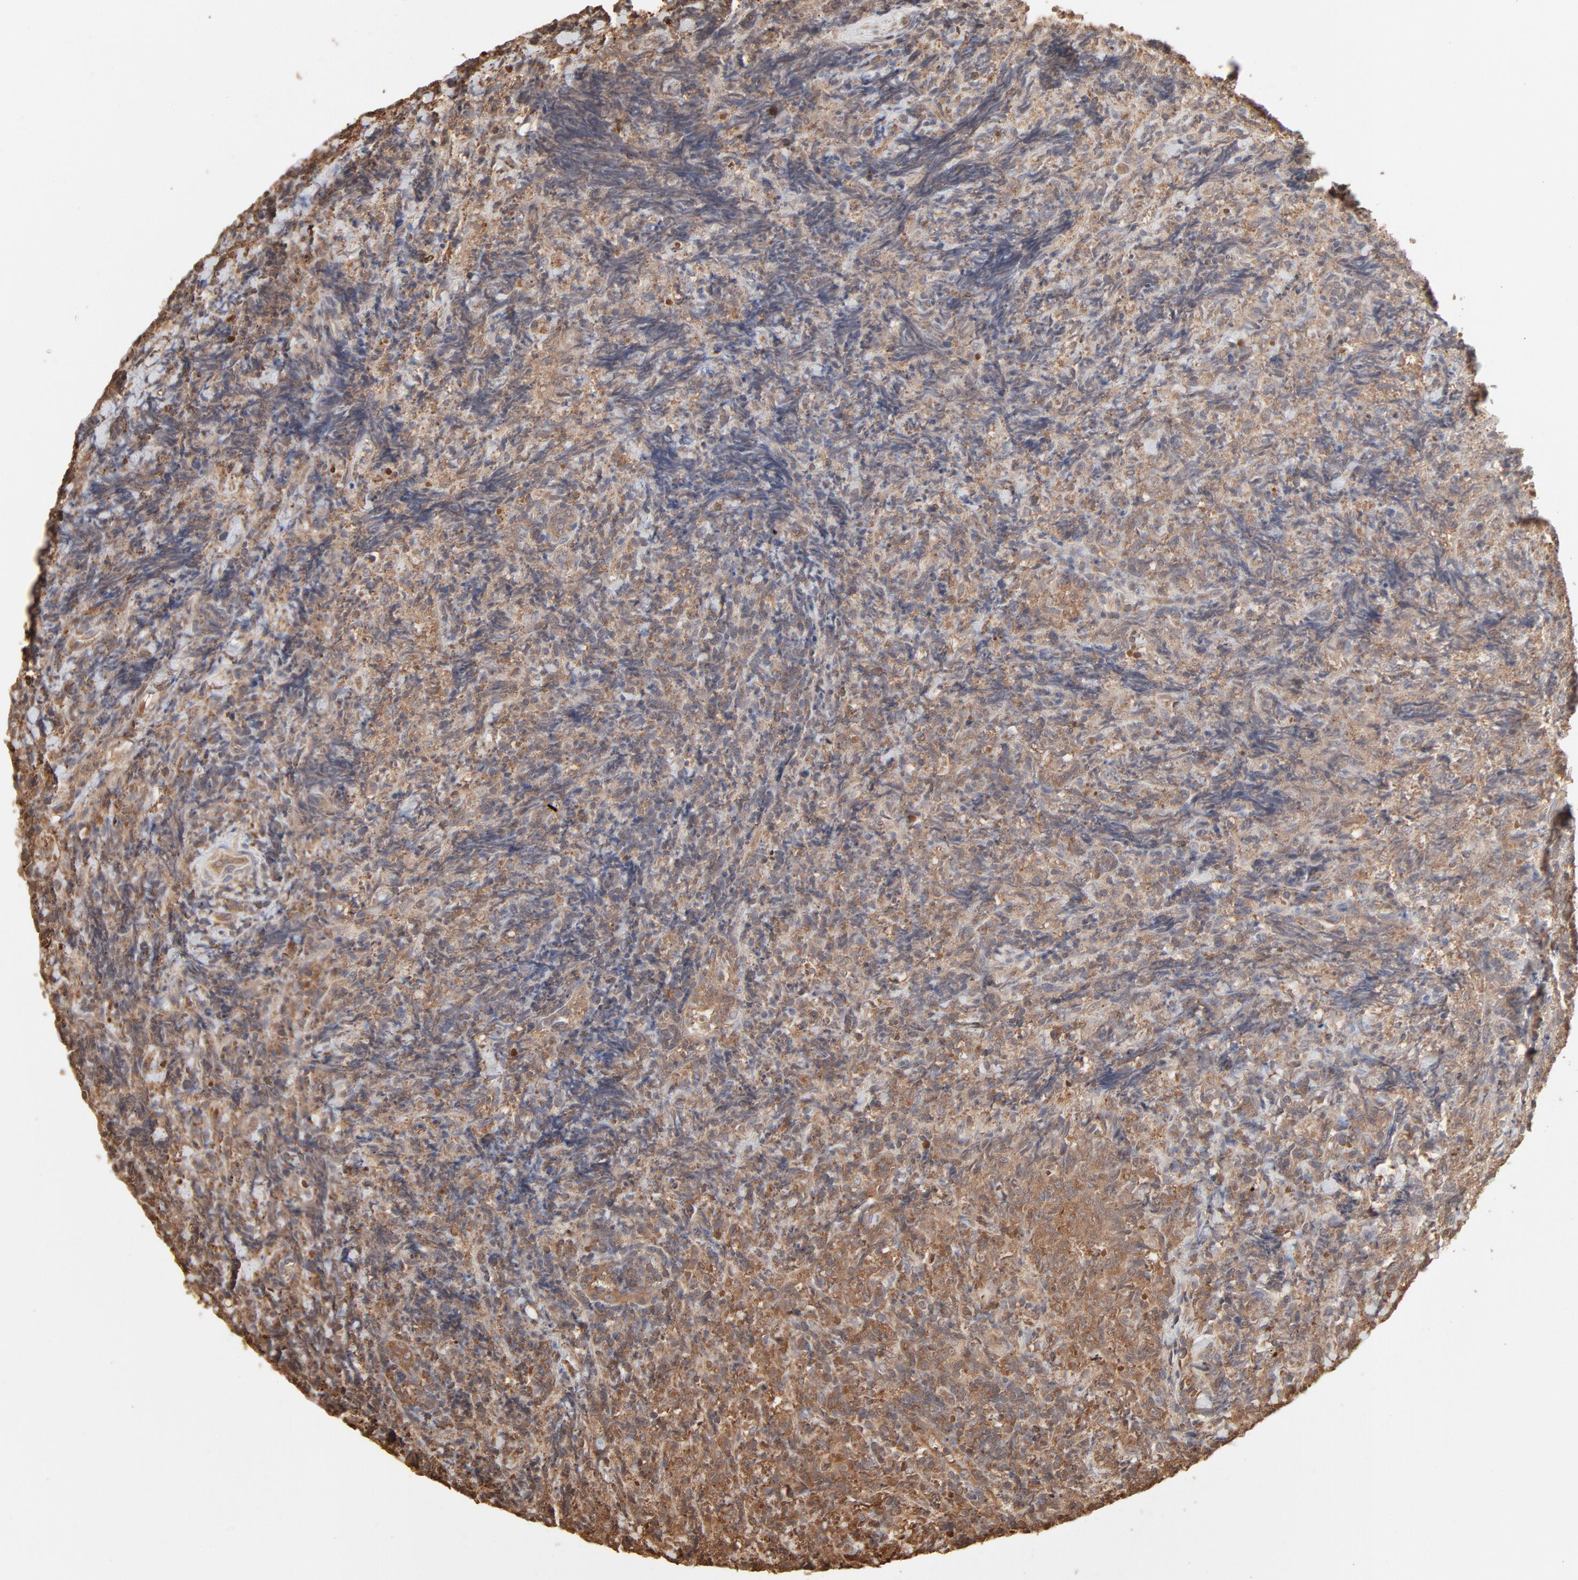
{"staining": {"intensity": "moderate", "quantity": ">75%", "location": "cytoplasmic/membranous"}, "tissue": "lymphoma", "cell_type": "Tumor cells", "image_type": "cancer", "snomed": [{"axis": "morphology", "description": "Malignant lymphoma, non-Hodgkin's type, High grade"}, {"axis": "topography", "description": "Tonsil"}], "caption": "A brown stain highlights moderate cytoplasmic/membranous expression of a protein in lymphoma tumor cells.", "gene": "PPP2CA", "patient": {"sex": "female", "age": 36}}